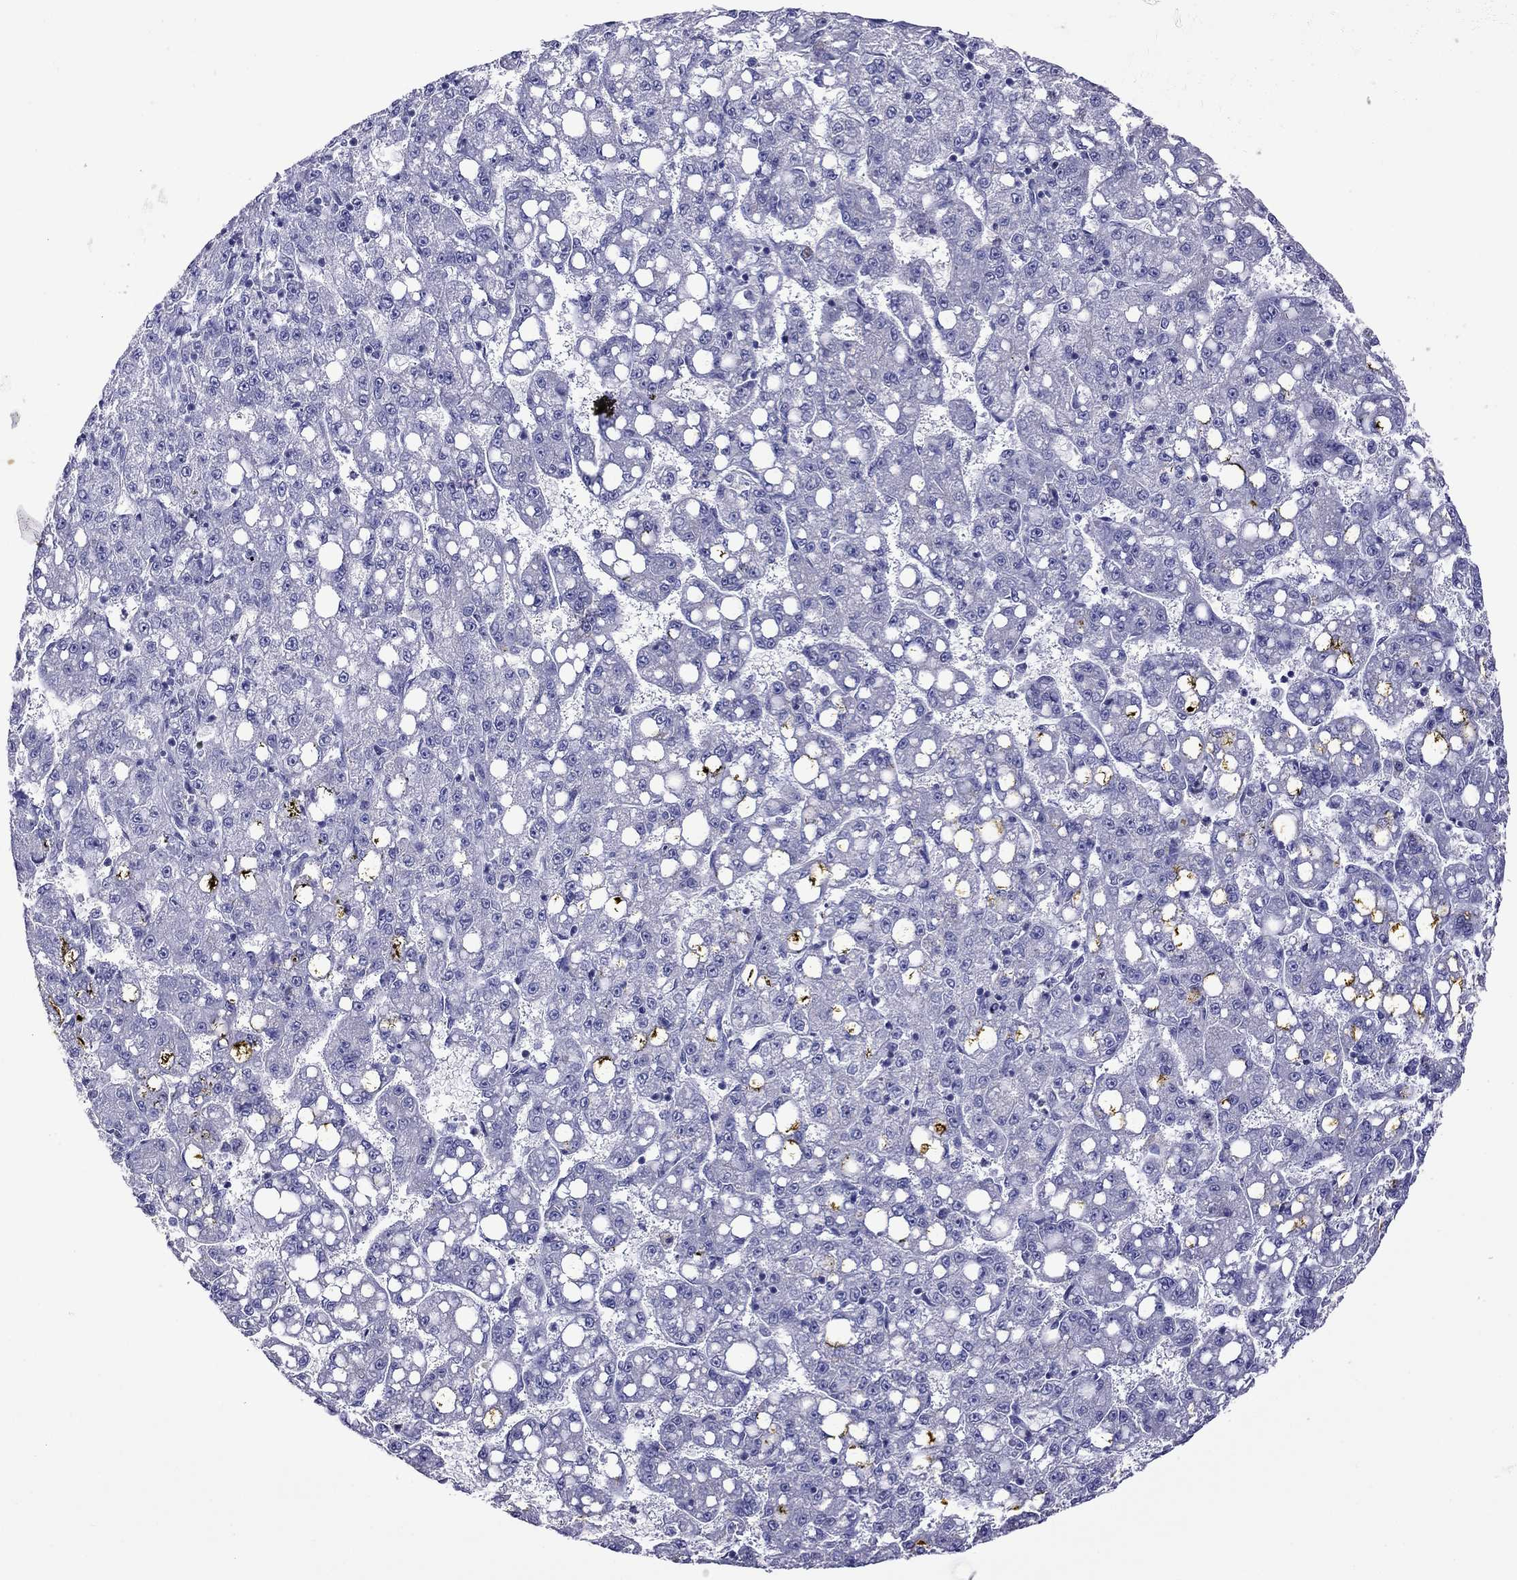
{"staining": {"intensity": "negative", "quantity": "none", "location": "none"}, "tissue": "liver cancer", "cell_type": "Tumor cells", "image_type": "cancer", "snomed": [{"axis": "morphology", "description": "Carcinoma, Hepatocellular, NOS"}, {"axis": "topography", "description": "Liver"}], "caption": "DAB immunohistochemical staining of human liver hepatocellular carcinoma exhibits no significant expression in tumor cells.", "gene": "STAR", "patient": {"sex": "female", "age": 65}}